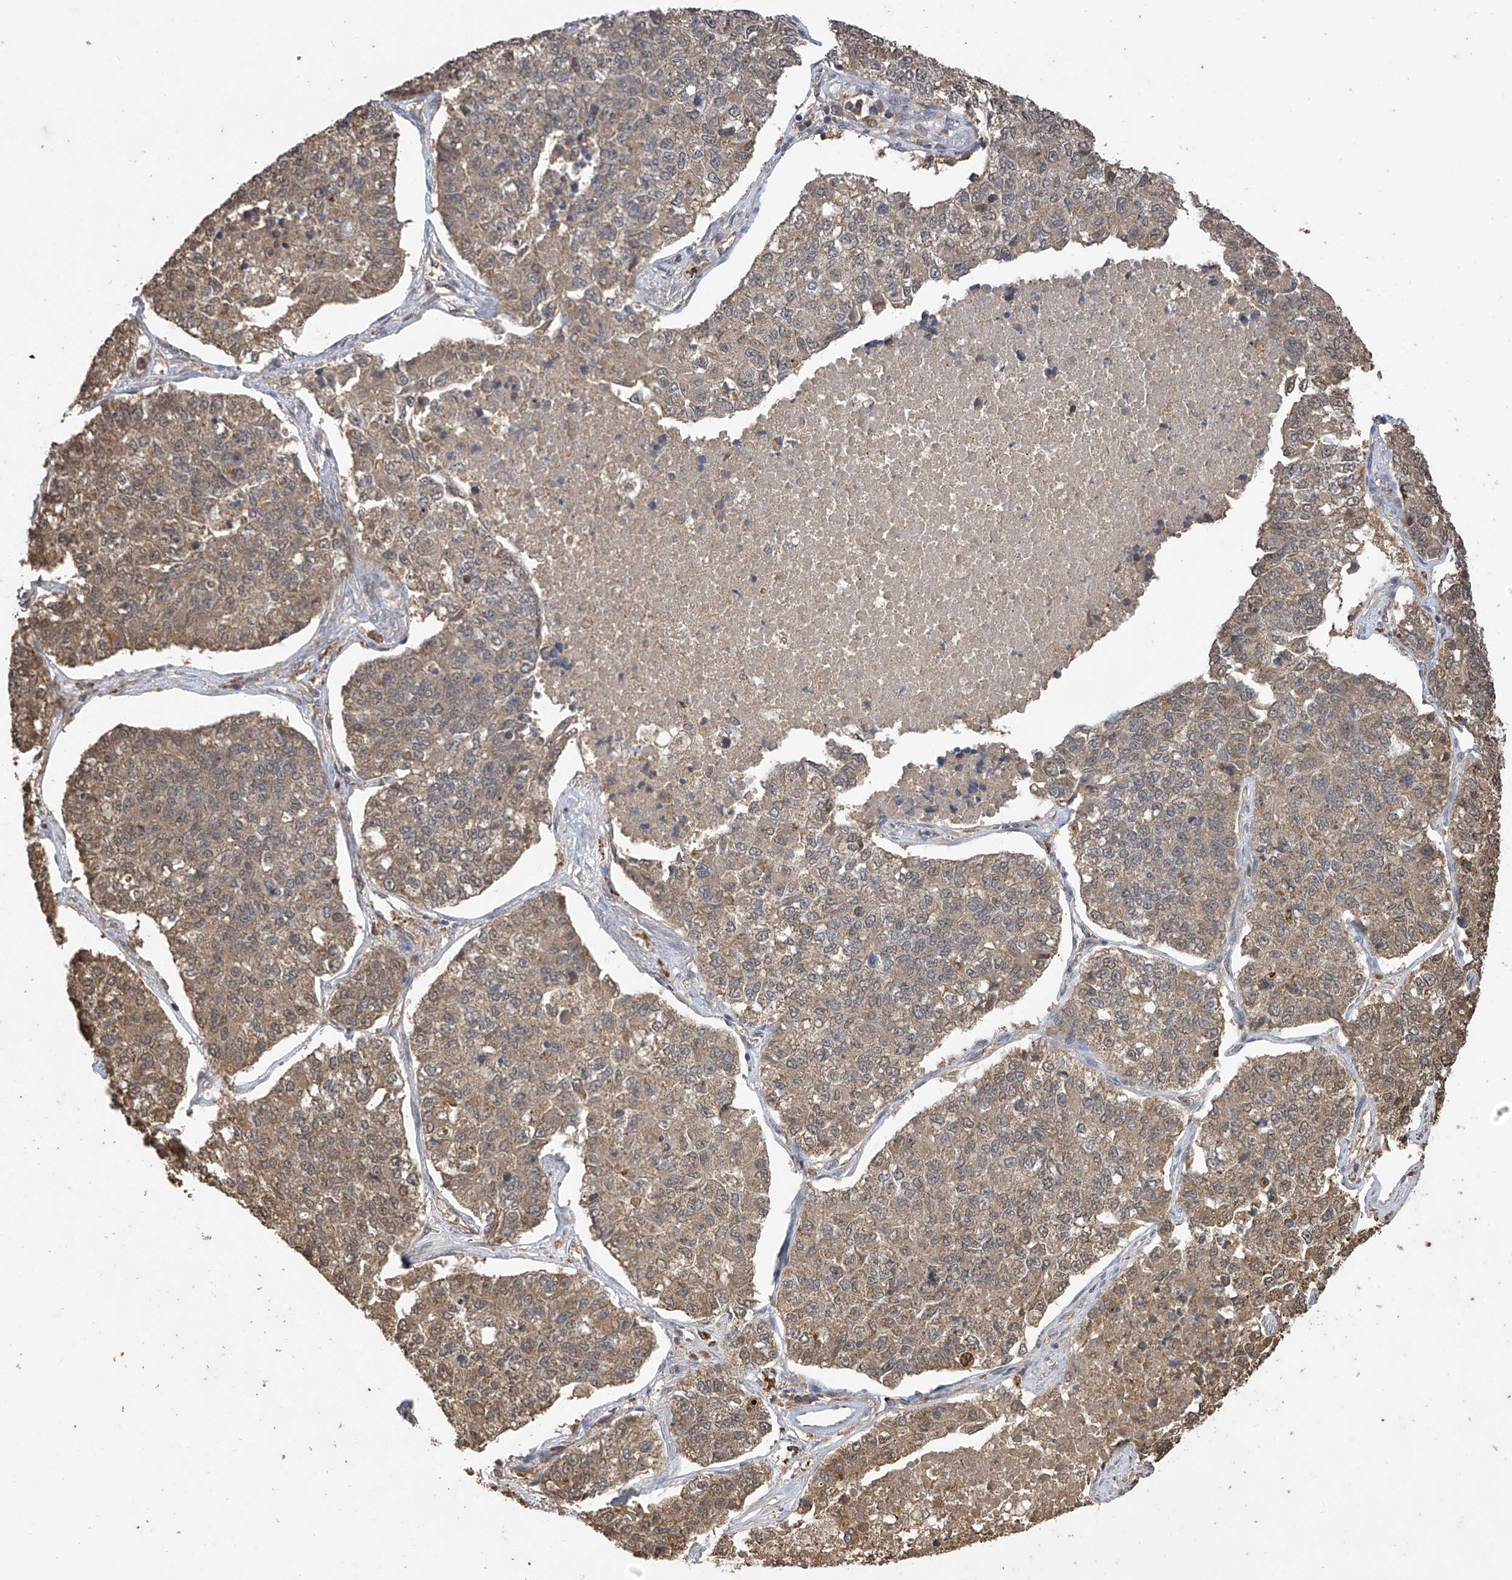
{"staining": {"intensity": "weak", "quantity": ">75%", "location": "cytoplasmic/membranous"}, "tissue": "lung cancer", "cell_type": "Tumor cells", "image_type": "cancer", "snomed": [{"axis": "morphology", "description": "Adenocarcinoma, NOS"}, {"axis": "topography", "description": "Lung"}], "caption": "Lung cancer (adenocarcinoma) stained with DAB (3,3'-diaminobenzidine) immunohistochemistry reveals low levels of weak cytoplasmic/membranous expression in about >75% of tumor cells.", "gene": "PNPT1", "patient": {"sex": "male", "age": 49}}